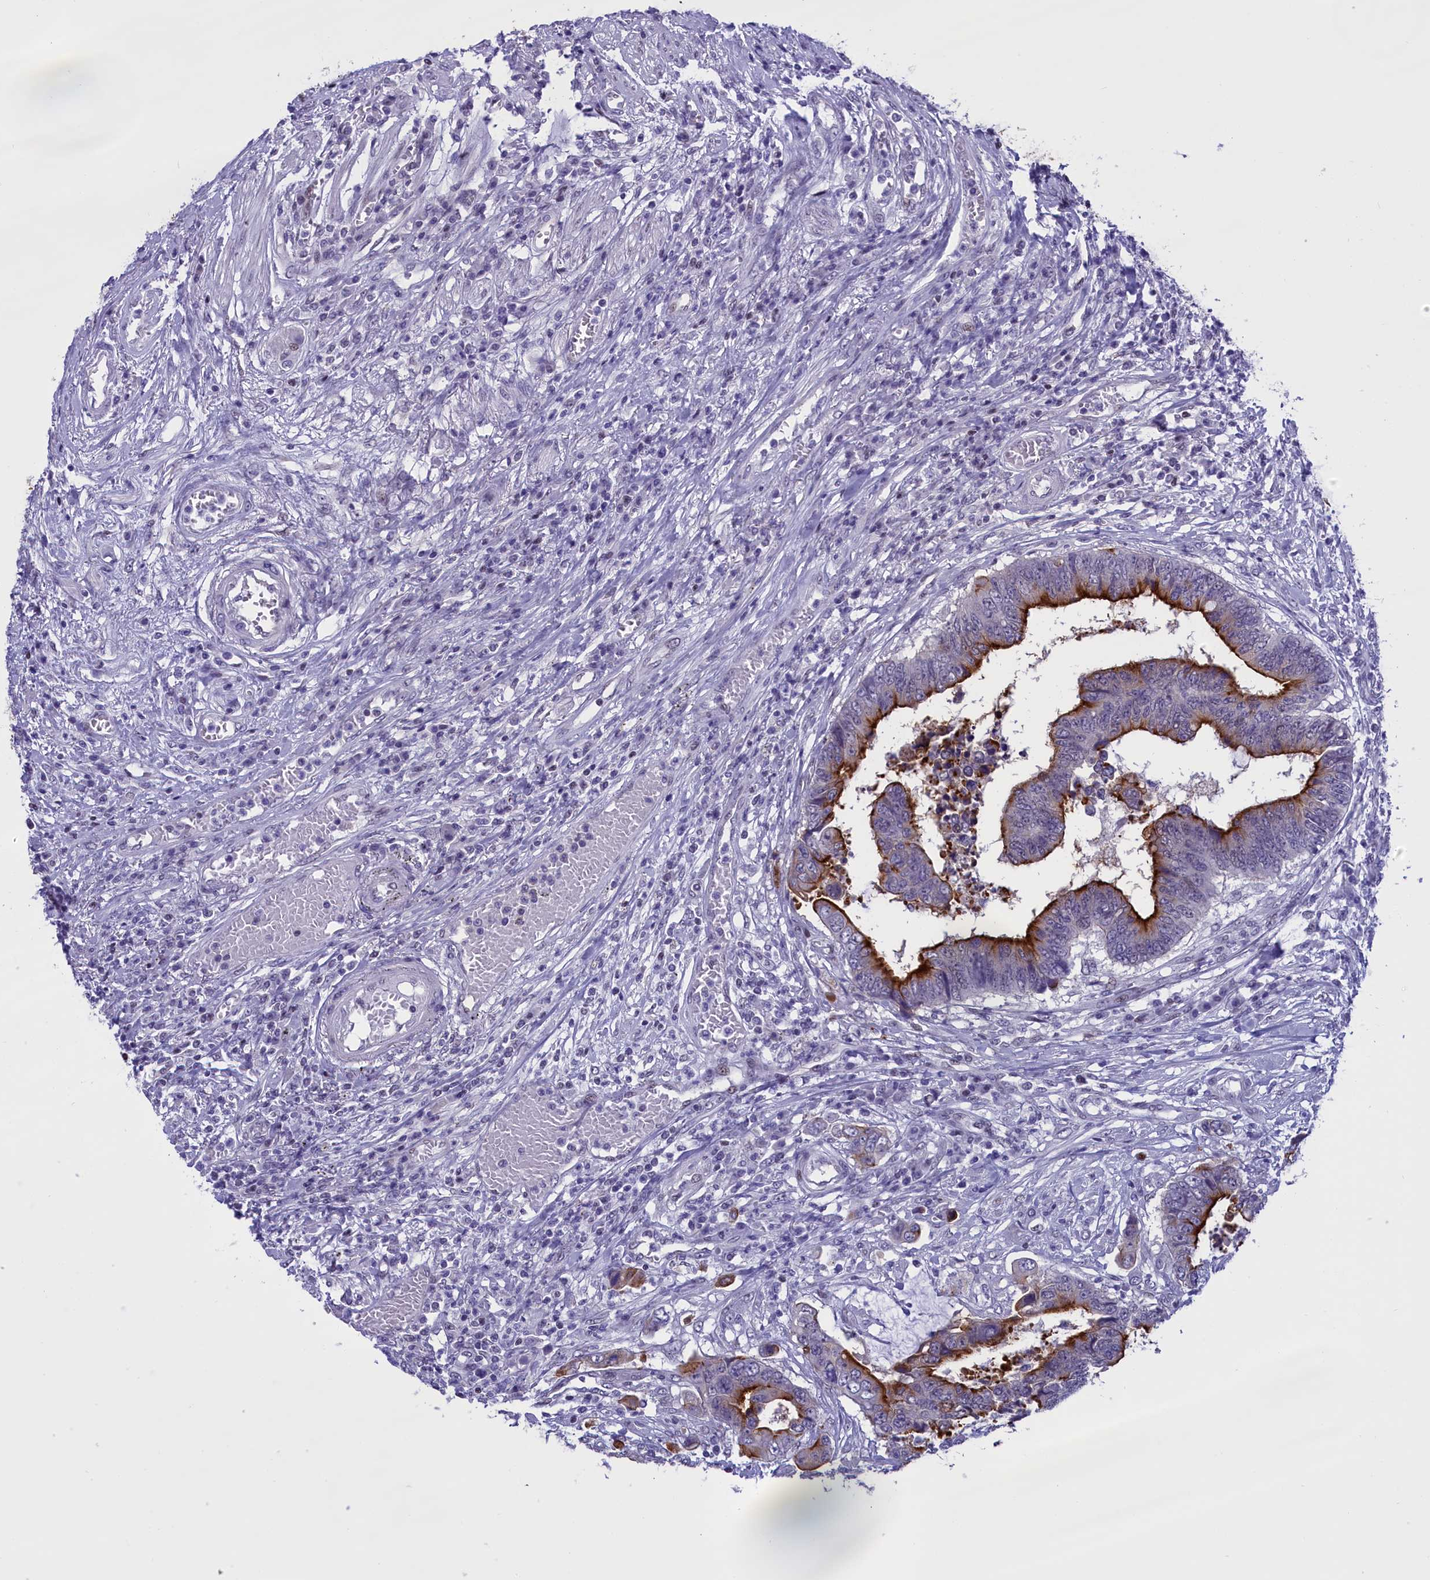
{"staining": {"intensity": "strong", "quantity": "25%-75%", "location": "cytoplasmic/membranous"}, "tissue": "colorectal cancer", "cell_type": "Tumor cells", "image_type": "cancer", "snomed": [{"axis": "morphology", "description": "Adenocarcinoma, NOS"}, {"axis": "topography", "description": "Rectum"}], "caption": "Colorectal adenocarcinoma stained with a brown dye demonstrates strong cytoplasmic/membranous positive positivity in approximately 25%-75% of tumor cells.", "gene": "SPIRE2", "patient": {"sex": "male", "age": 84}}